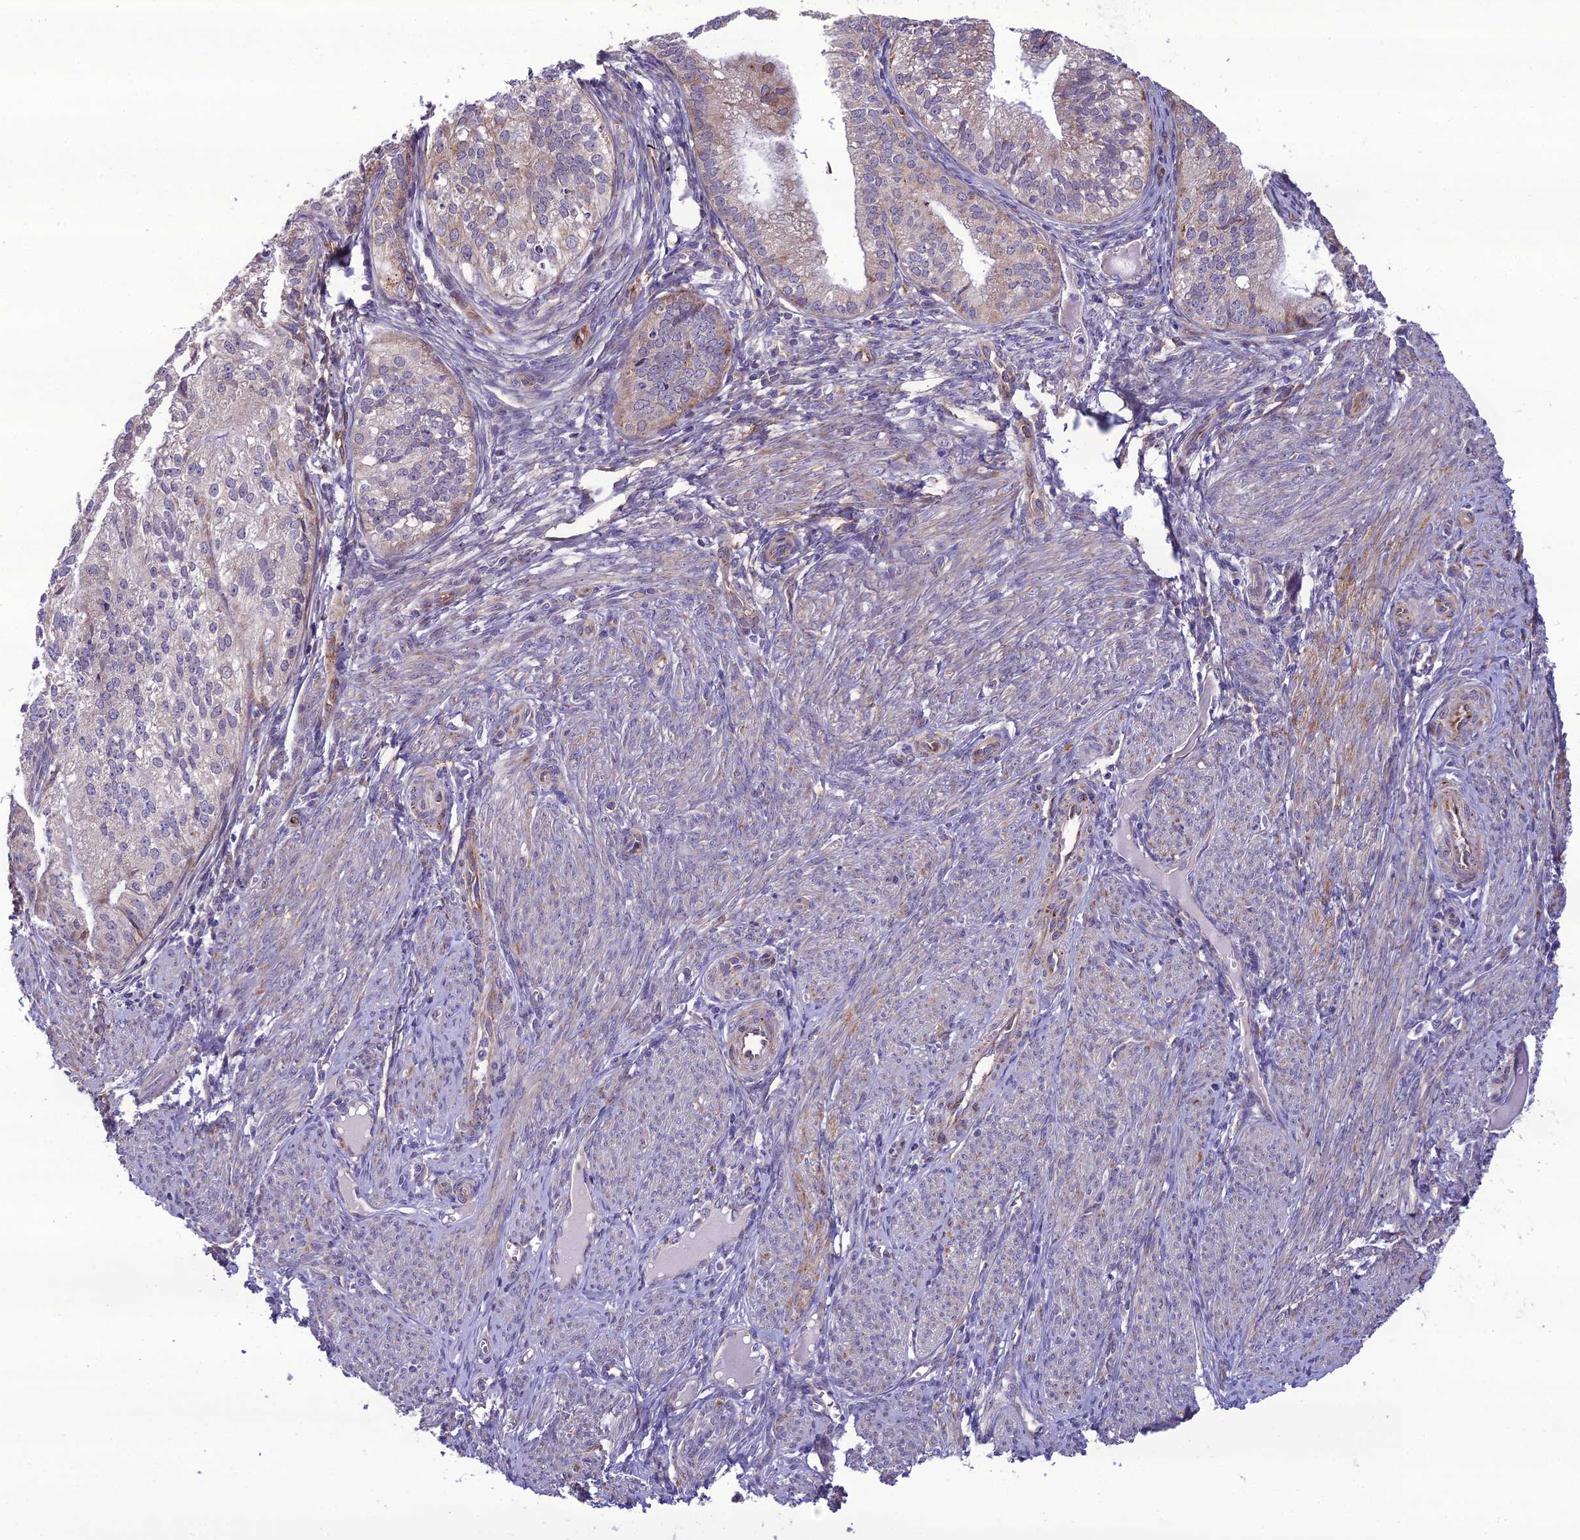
{"staining": {"intensity": "weak", "quantity": "<25%", "location": "cytoplasmic/membranous"}, "tissue": "endometrial cancer", "cell_type": "Tumor cells", "image_type": "cancer", "snomed": [{"axis": "morphology", "description": "Adenocarcinoma, NOS"}, {"axis": "topography", "description": "Endometrium"}], "caption": "DAB immunohistochemical staining of adenocarcinoma (endometrial) reveals no significant expression in tumor cells. Nuclei are stained in blue.", "gene": "NODAL", "patient": {"sex": "female", "age": 50}}